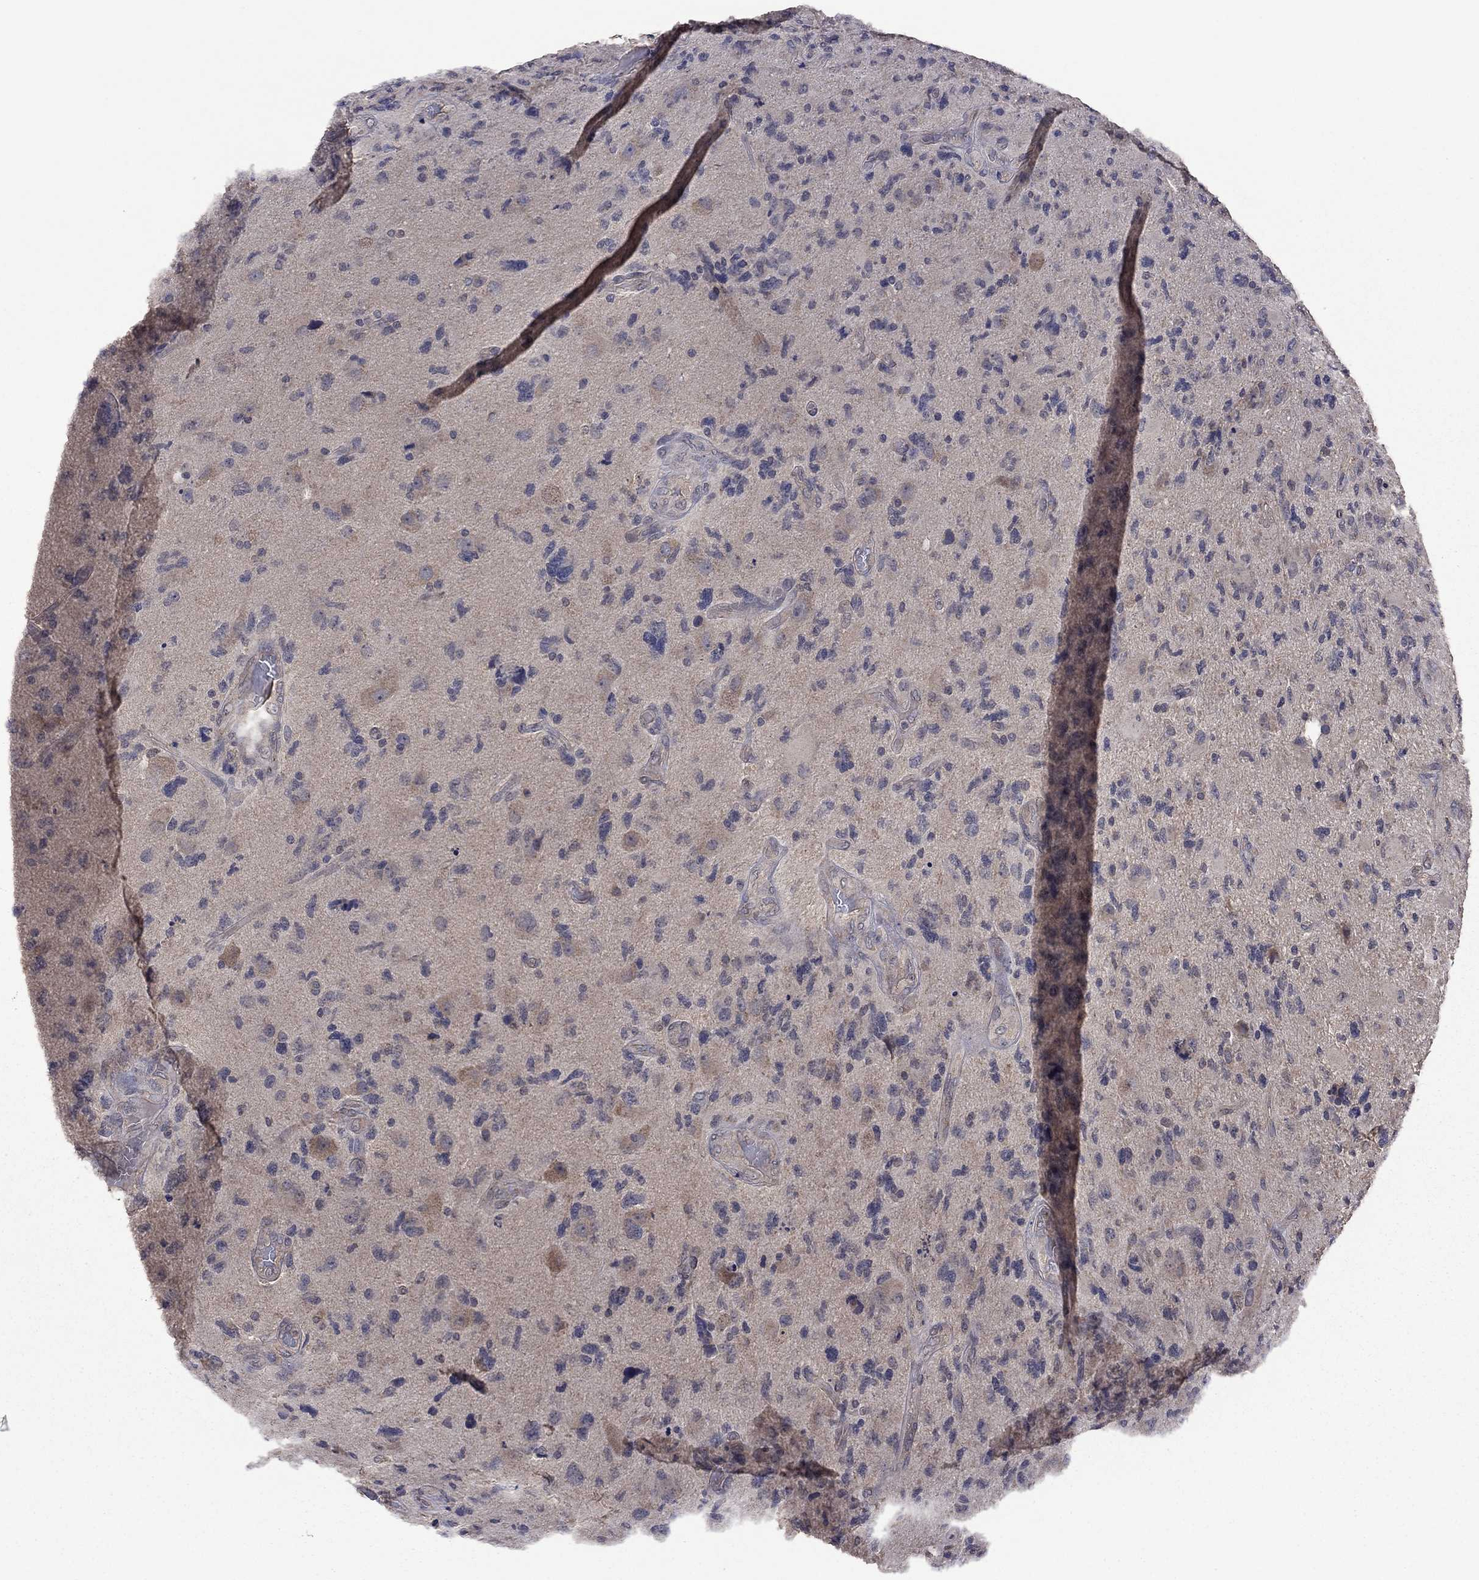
{"staining": {"intensity": "negative", "quantity": "none", "location": "none"}, "tissue": "glioma", "cell_type": "Tumor cells", "image_type": "cancer", "snomed": [{"axis": "morphology", "description": "Glioma, malignant, High grade"}, {"axis": "topography", "description": "Cerebral cortex"}], "caption": "IHC photomicrograph of glioma stained for a protein (brown), which shows no positivity in tumor cells.", "gene": "TSNARE1", "patient": {"sex": "male", "age": 70}}